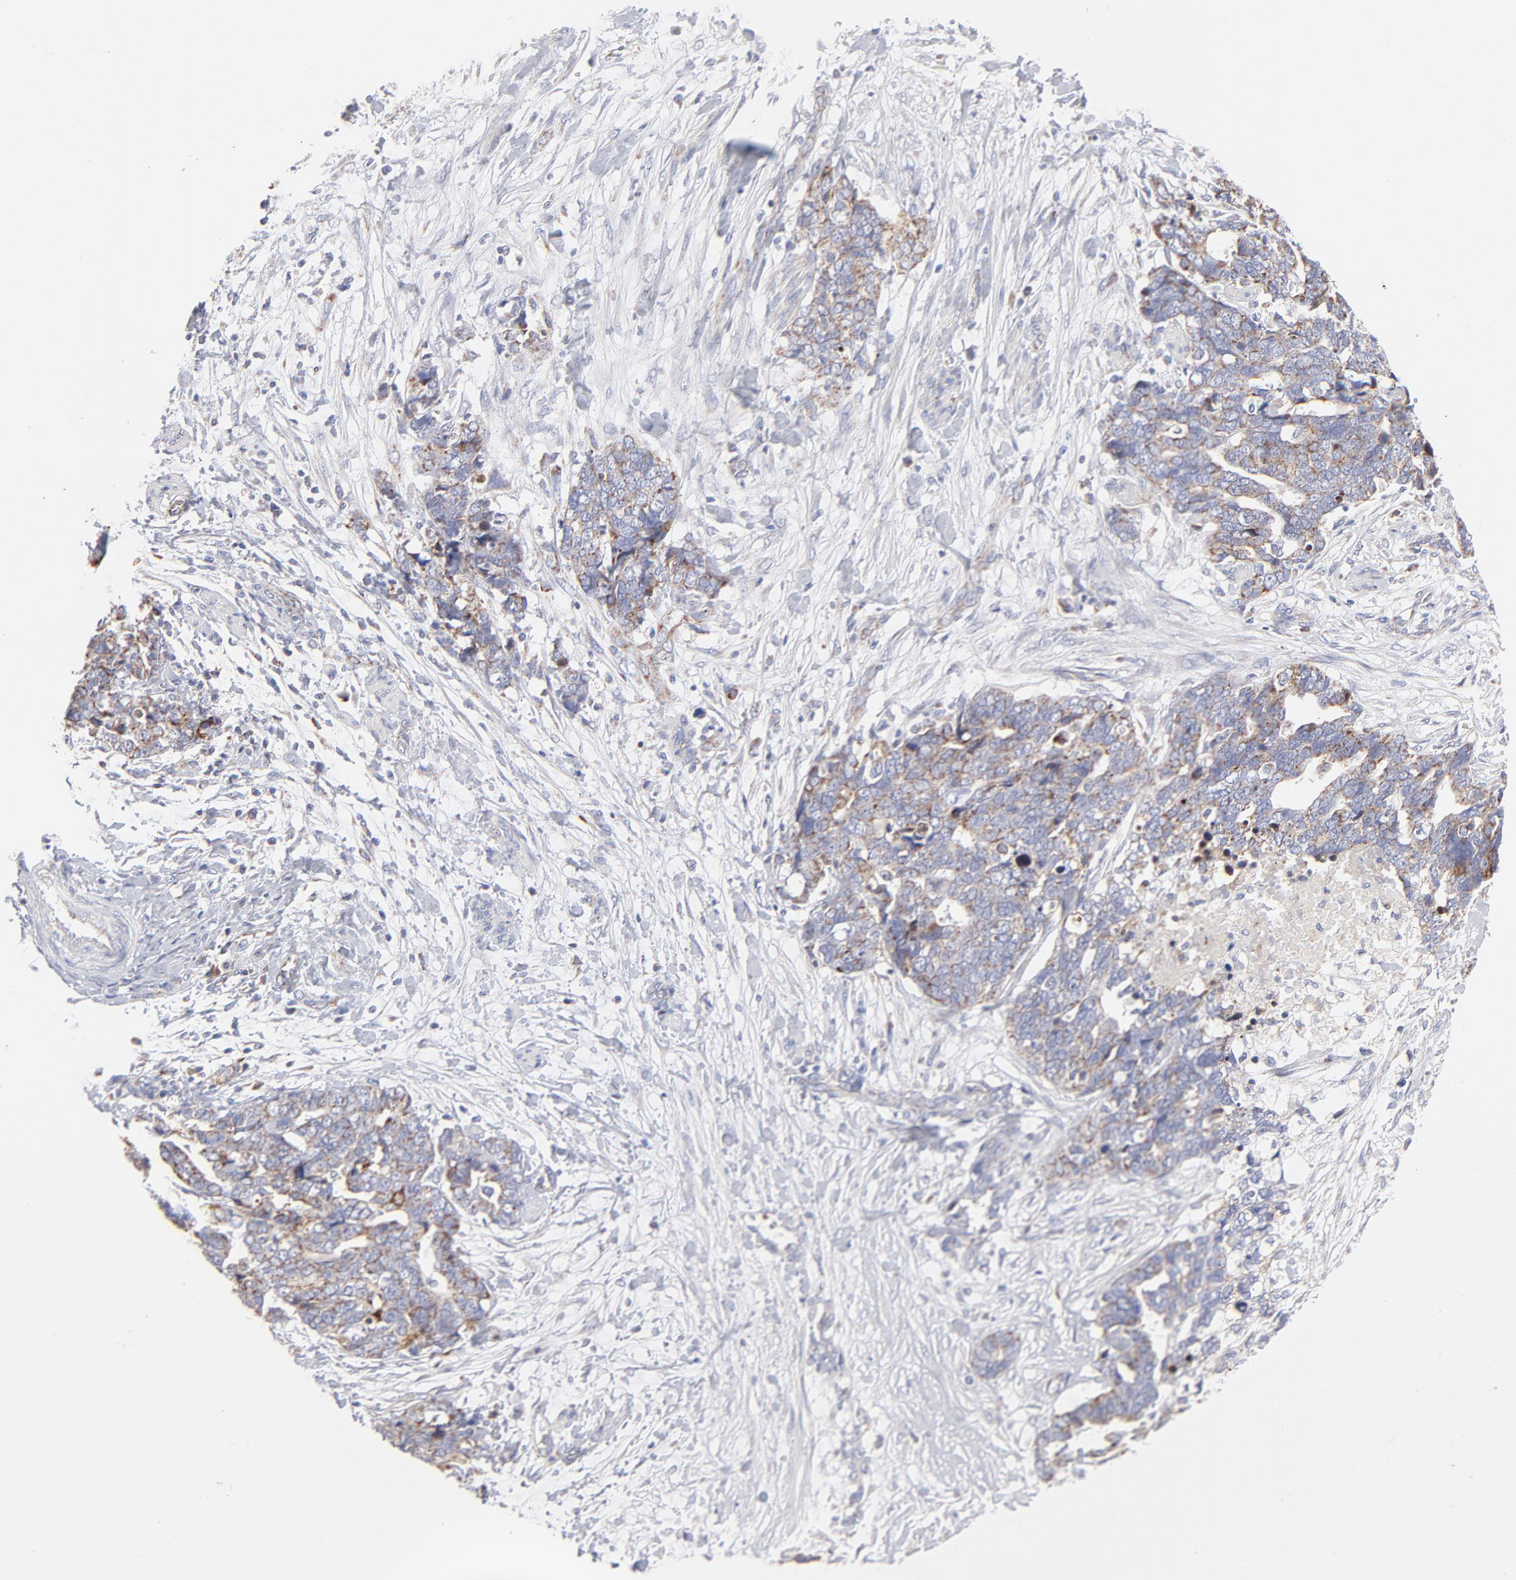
{"staining": {"intensity": "weak", "quantity": "<25%", "location": "cytoplasmic/membranous"}, "tissue": "ovarian cancer", "cell_type": "Tumor cells", "image_type": "cancer", "snomed": [{"axis": "morphology", "description": "Normal tissue, NOS"}, {"axis": "morphology", "description": "Cystadenocarcinoma, serous, NOS"}, {"axis": "topography", "description": "Fallopian tube"}, {"axis": "topography", "description": "Ovary"}], "caption": "Tumor cells show no significant positivity in ovarian cancer (serous cystadenocarcinoma).", "gene": "TIMM8A", "patient": {"sex": "female", "age": 56}}